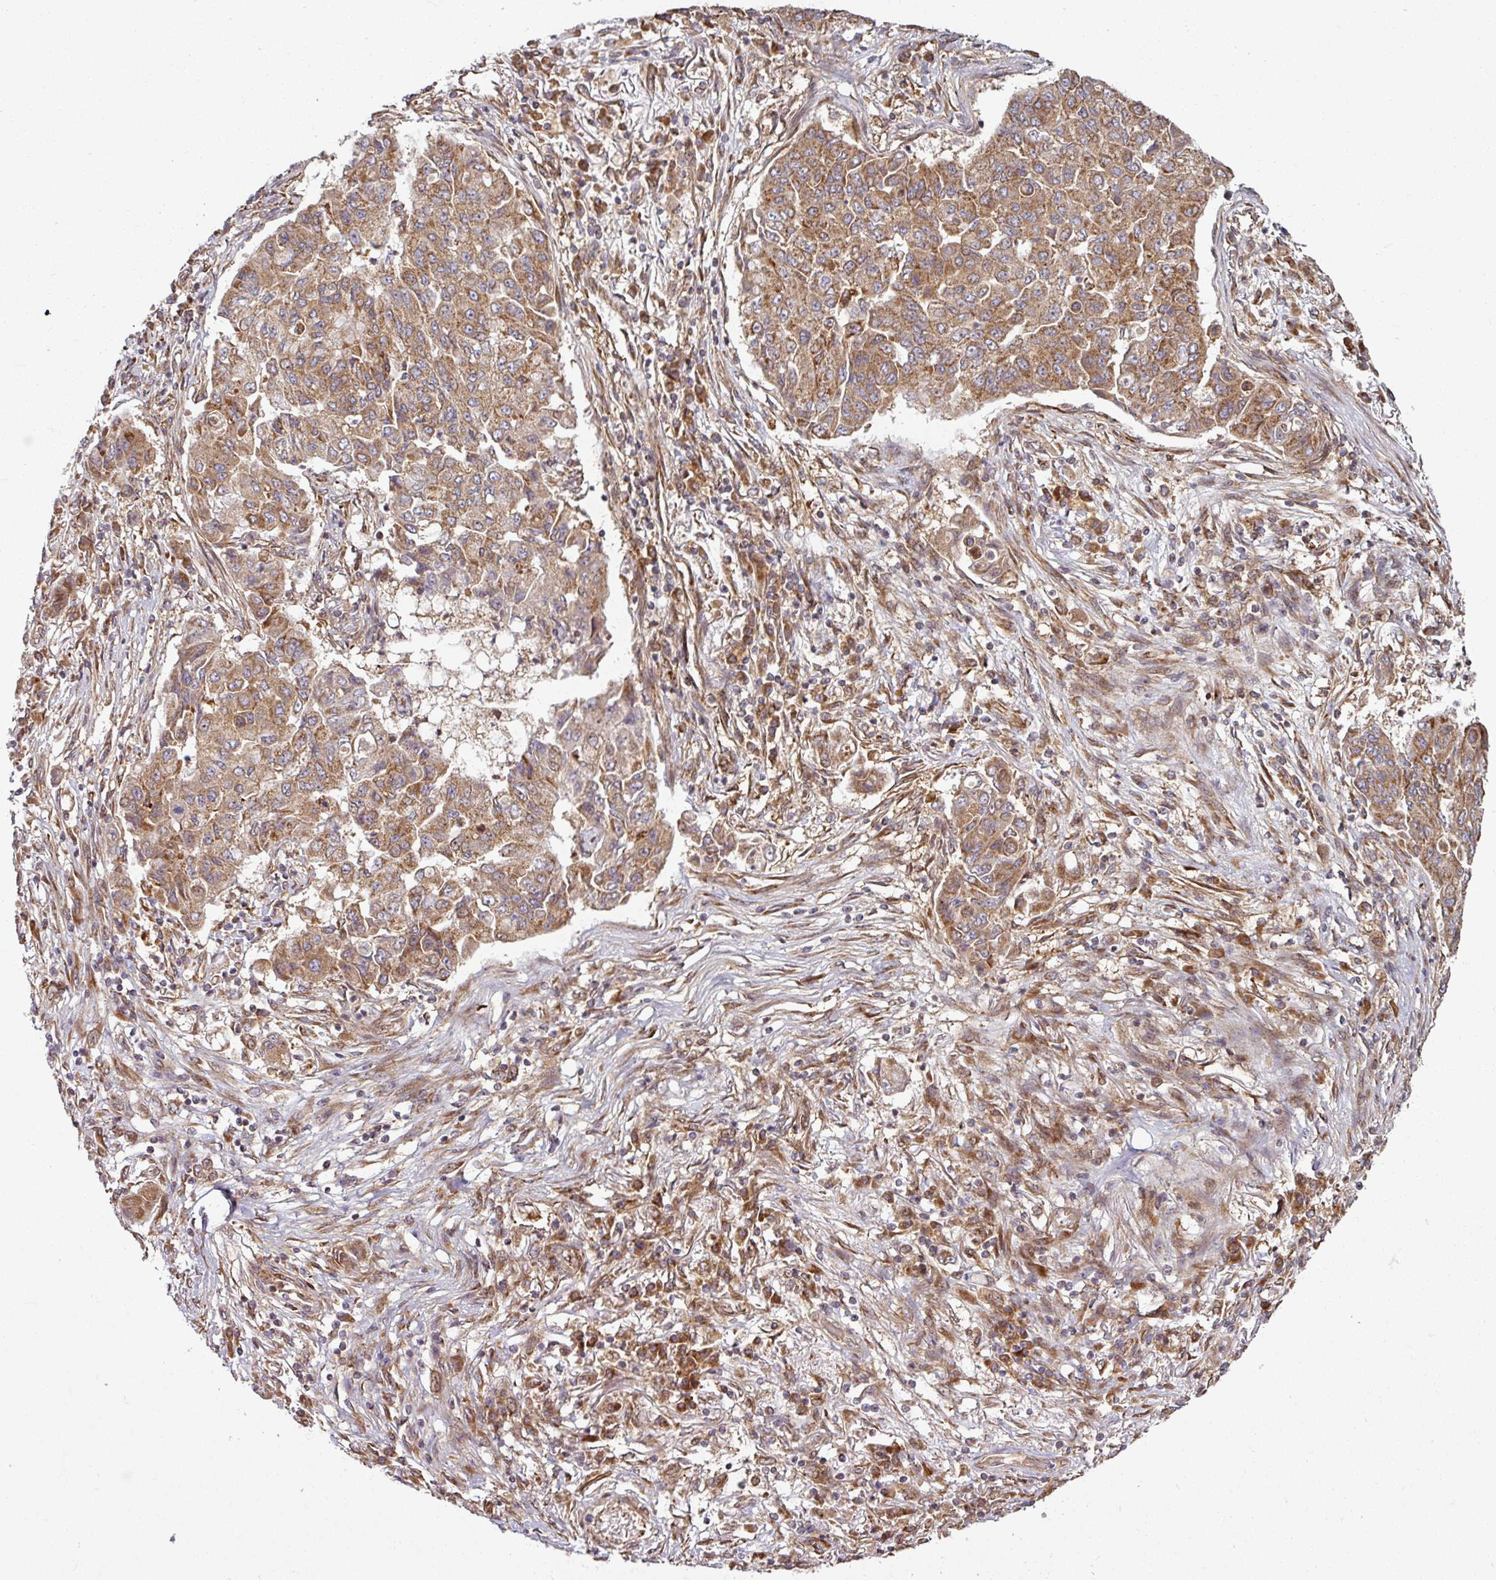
{"staining": {"intensity": "moderate", "quantity": ">75%", "location": "cytoplasmic/membranous"}, "tissue": "lung cancer", "cell_type": "Tumor cells", "image_type": "cancer", "snomed": [{"axis": "morphology", "description": "Squamous cell carcinoma, NOS"}, {"axis": "topography", "description": "Lung"}], "caption": "Immunohistochemical staining of squamous cell carcinoma (lung) shows moderate cytoplasmic/membranous protein staining in about >75% of tumor cells.", "gene": "RAB5A", "patient": {"sex": "male", "age": 74}}